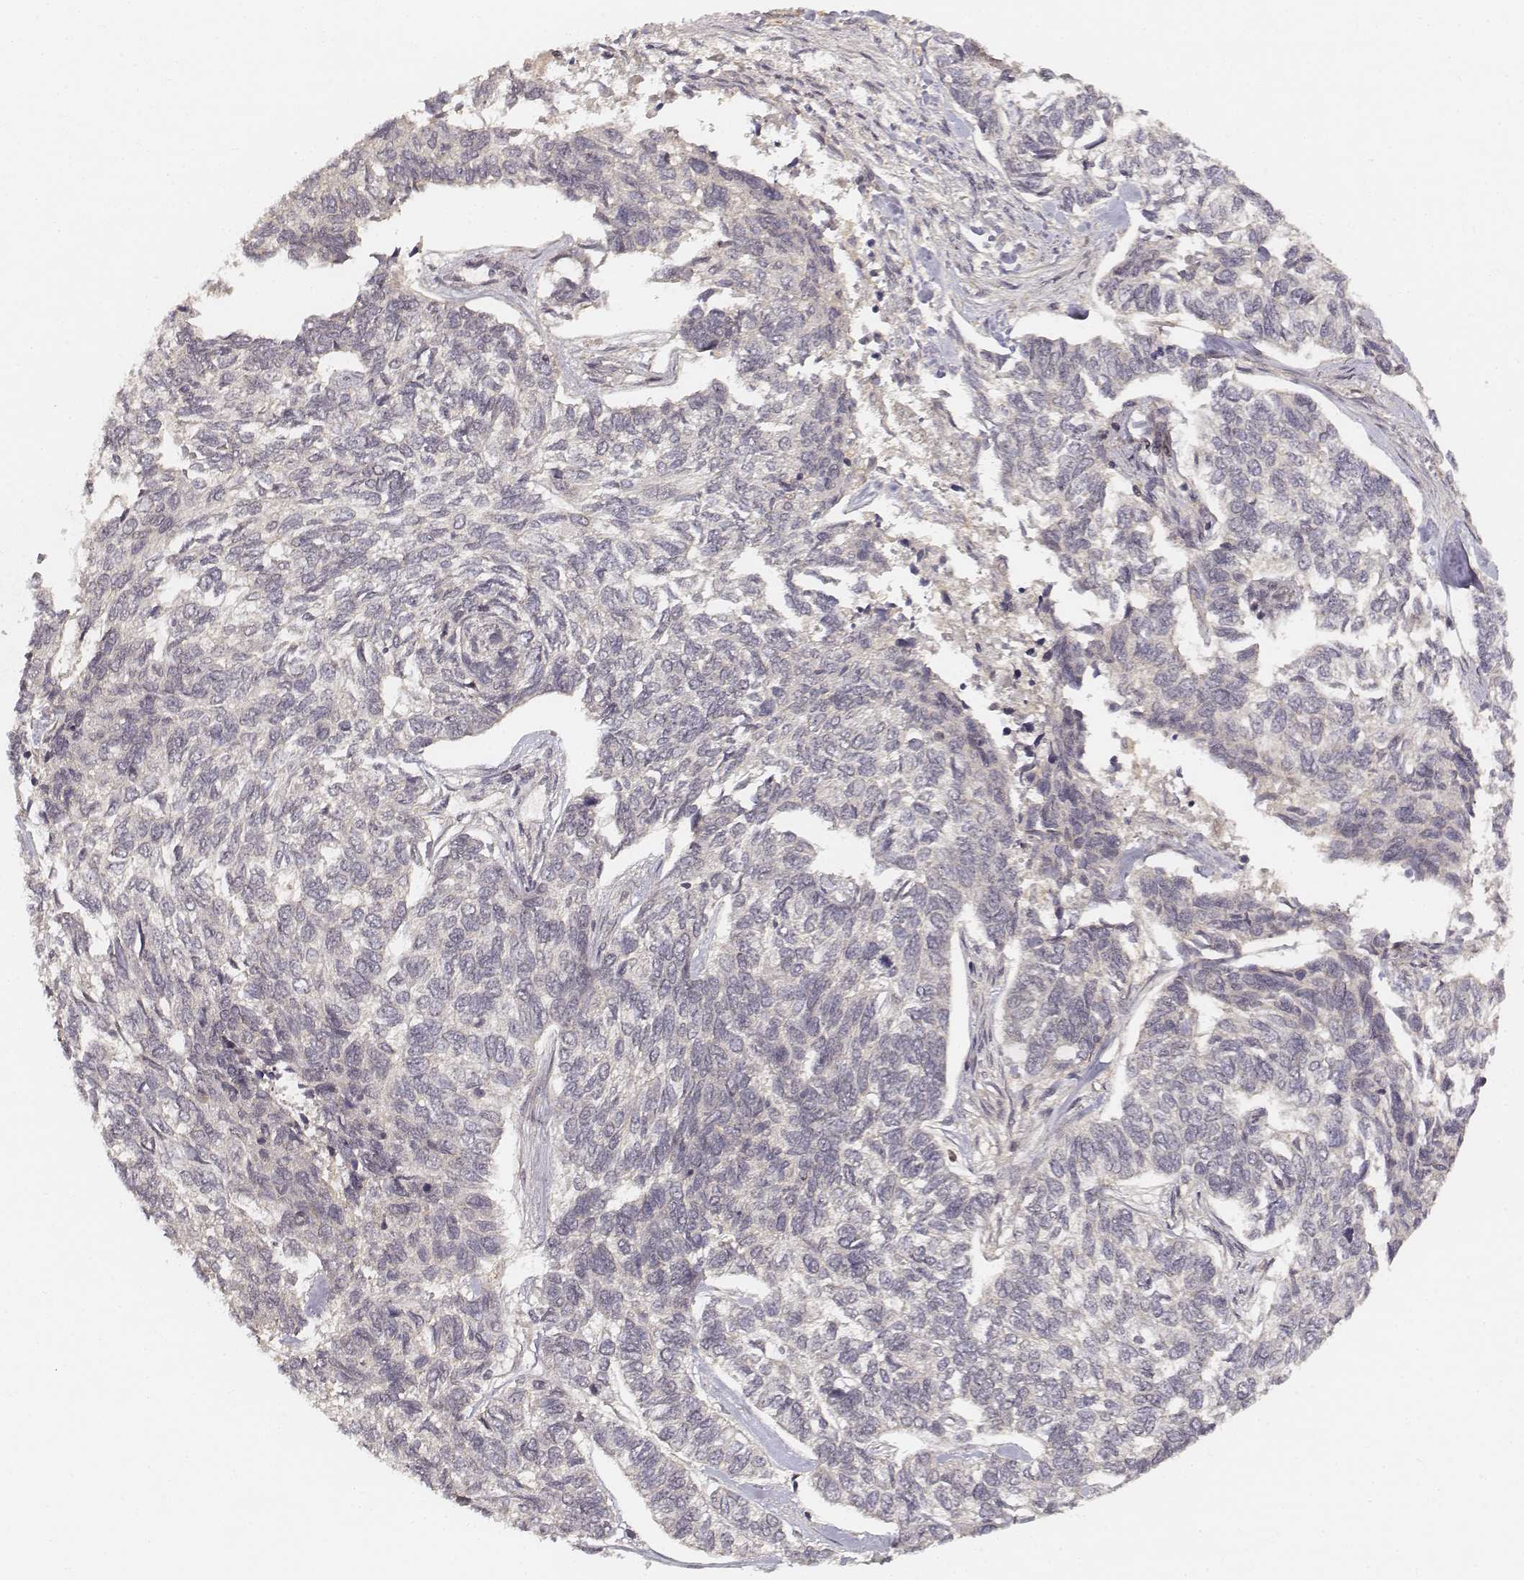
{"staining": {"intensity": "negative", "quantity": "none", "location": "none"}, "tissue": "skin cancer", "cell_type": "Tumor cells", "image_type": "cancer", "snomed": [{"axis": "morphology", "description": "Basal cell carcinoma"}, {"axis": "topography", "description": "Skin"}], "caption": "A high-resolution image shows immunohistochemistry staining of basal cell carcinoma (skin), which shows no significant staining in tumor cells.", "gene": "FANCD2", "patient": {"sex": "female", "age": 65}}